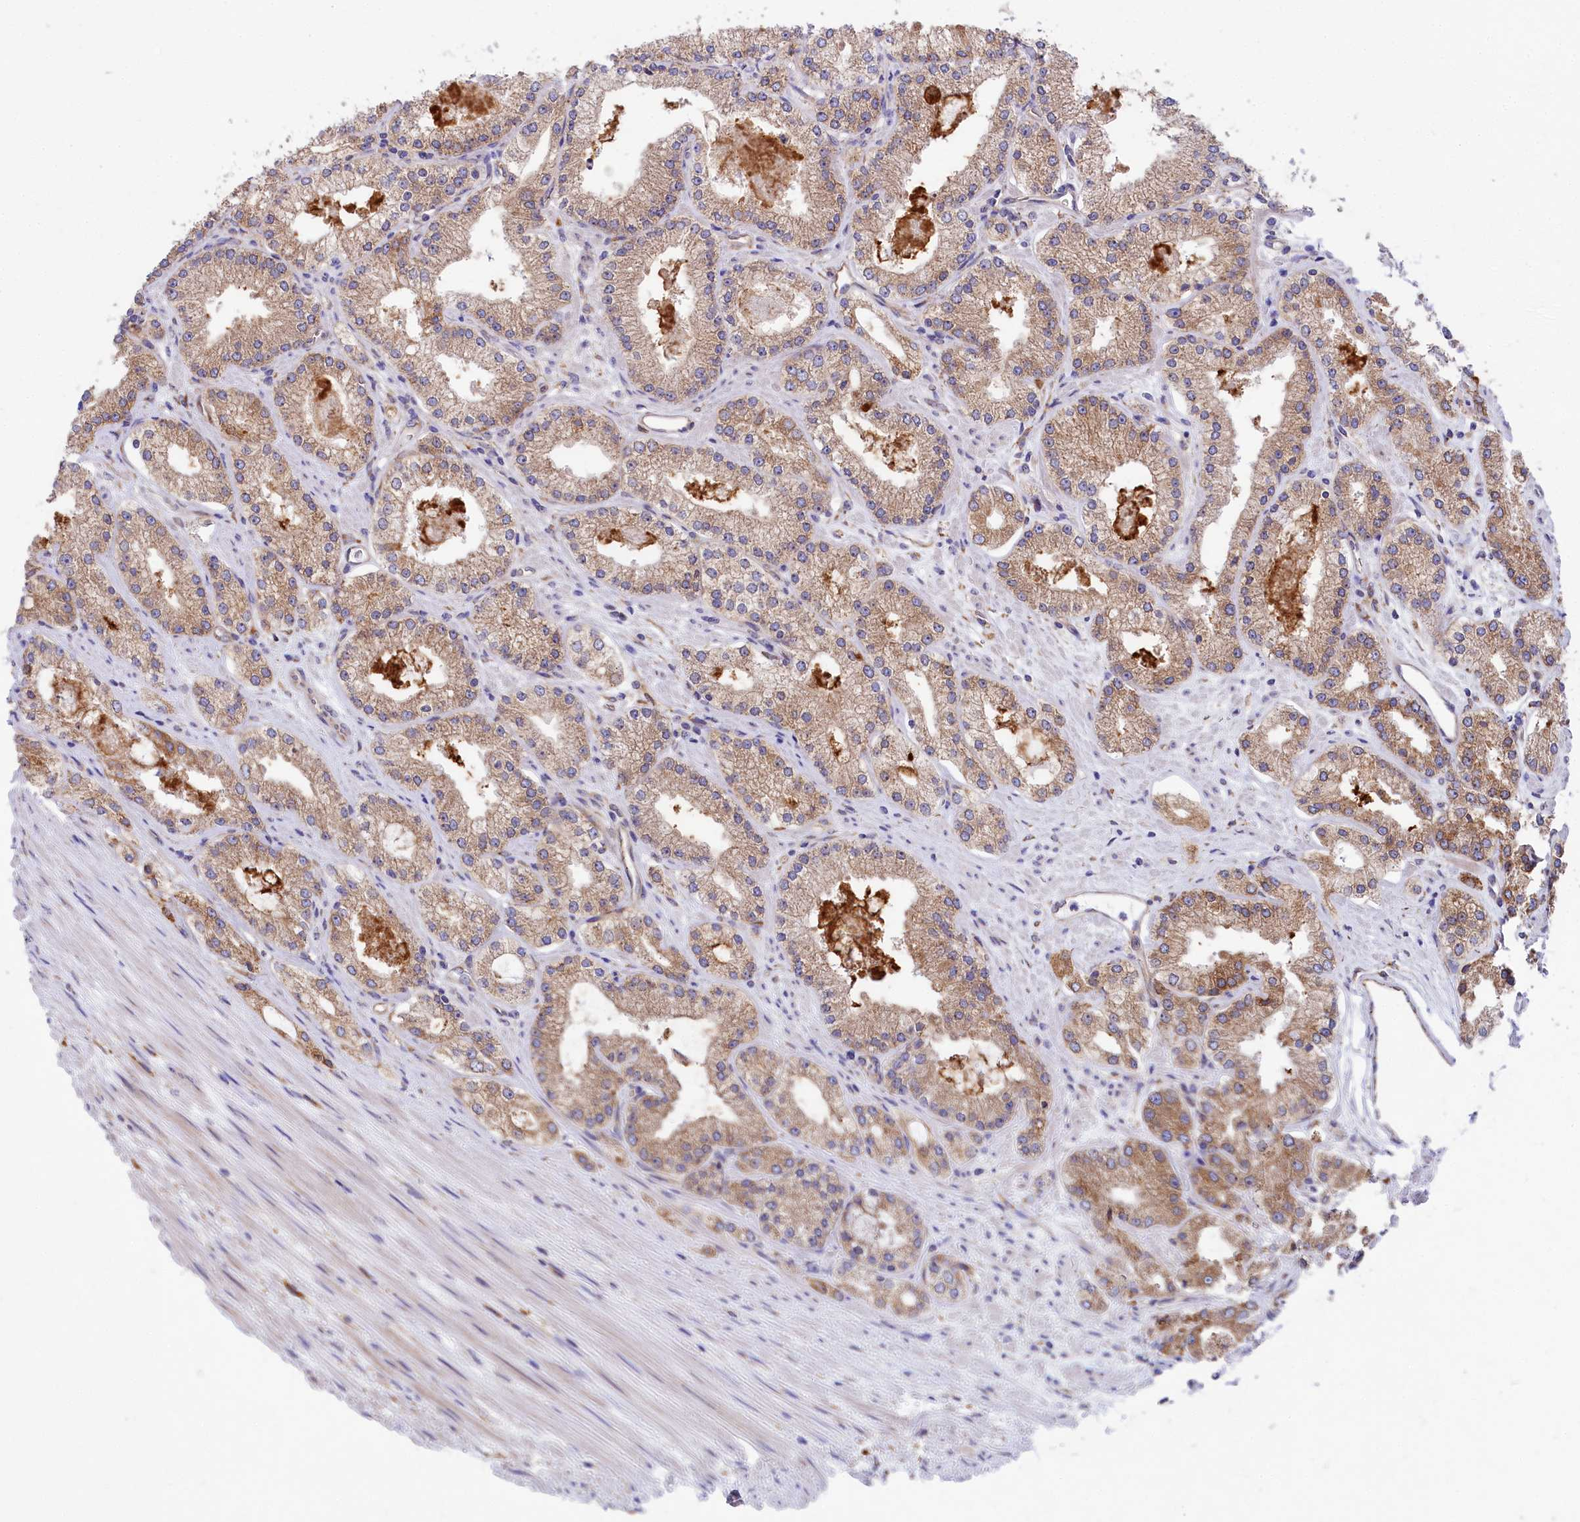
{"staining": {"intensity": "moderate", "quantity": ">75%", "location": "cytoplasmic/membranous"}, "tissue": "prostate cancer", "cell_type": "Tumor cells", "image_type": "cancer", "snomed": [{"axis": "morphology", "description": "Adenocarcinoma, Low grade"}, {"axis": "topography", "description": "Prostate"}], "caption": "Tumor cells show moderate cytoplasmic/membranous expression in approximately >75% of cells in prostate cancer (low-grade adenocarcinoma). The staining was performed using DAB to visualize the protein expression in brown, while the nuclei were stained in blue with hematoxylin (Magnification: 20x).", "gene": "CHID1", "patient": {"sex": "male", "age": 69}}